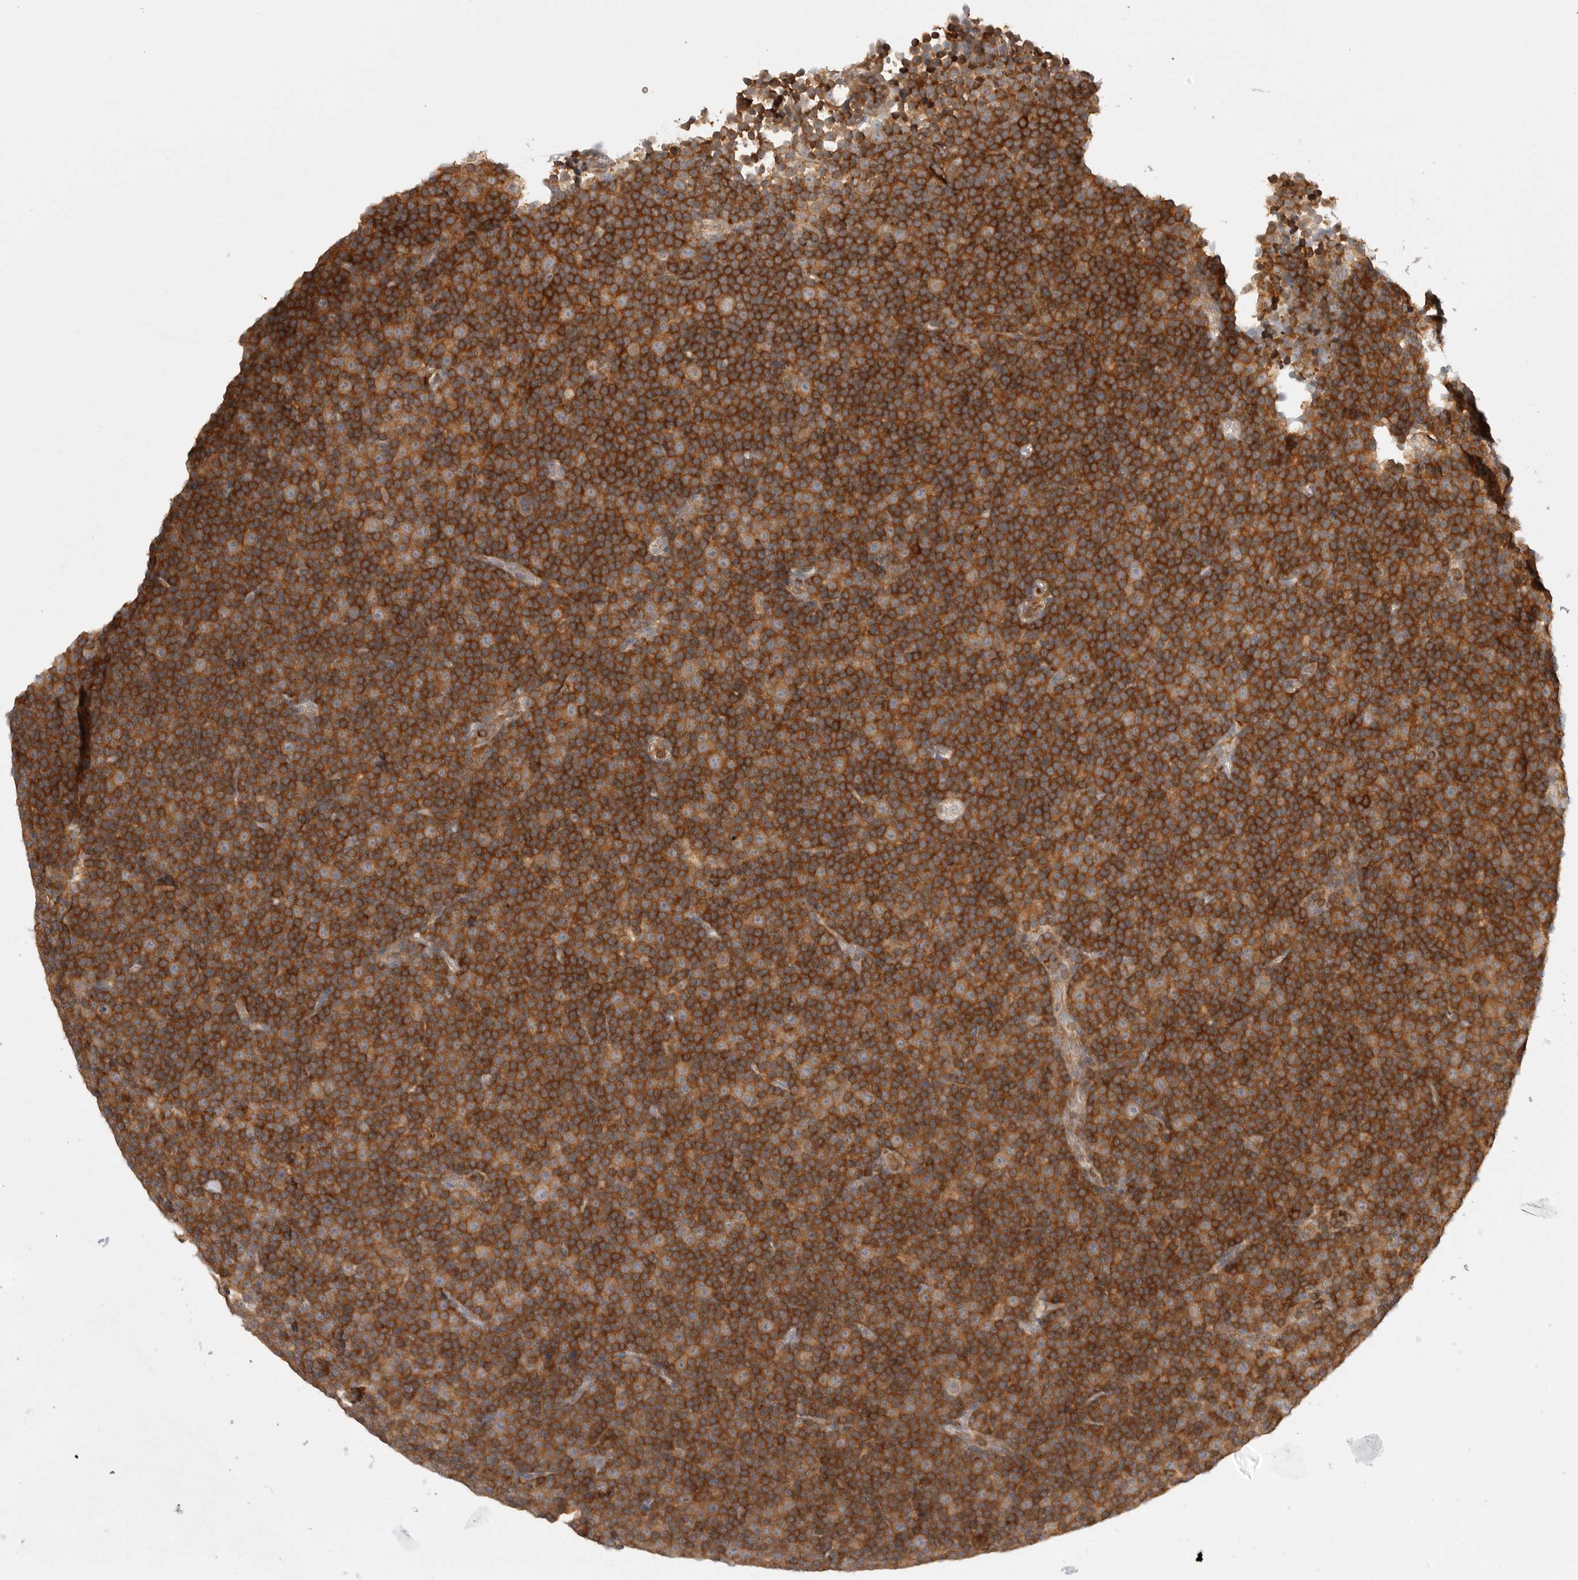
{"staining": {"intensity": "moderate", "quantity": ">75%", "location": "cytoplasmic/membranous"}, "tissue": "lymphoma", "cell_type": "Tumor cells", "image_type": "cancer", "snomed": [{"axis": "morphology", "description": "Malignant lymphoma, non-Hodgkin's type, Low grade"}, {"axis": "topography", "description": "Lymph node"}], "caption": "Human malignant lymphoma, non-Hodgkin's type (low-grade) stained with a brown dye demonstrates moderate cytoplasmic/membranous positive positivity in about >75% of tumor cells.", "gene": "DBNL", "patient": {"sex": "female", "age": 67}}